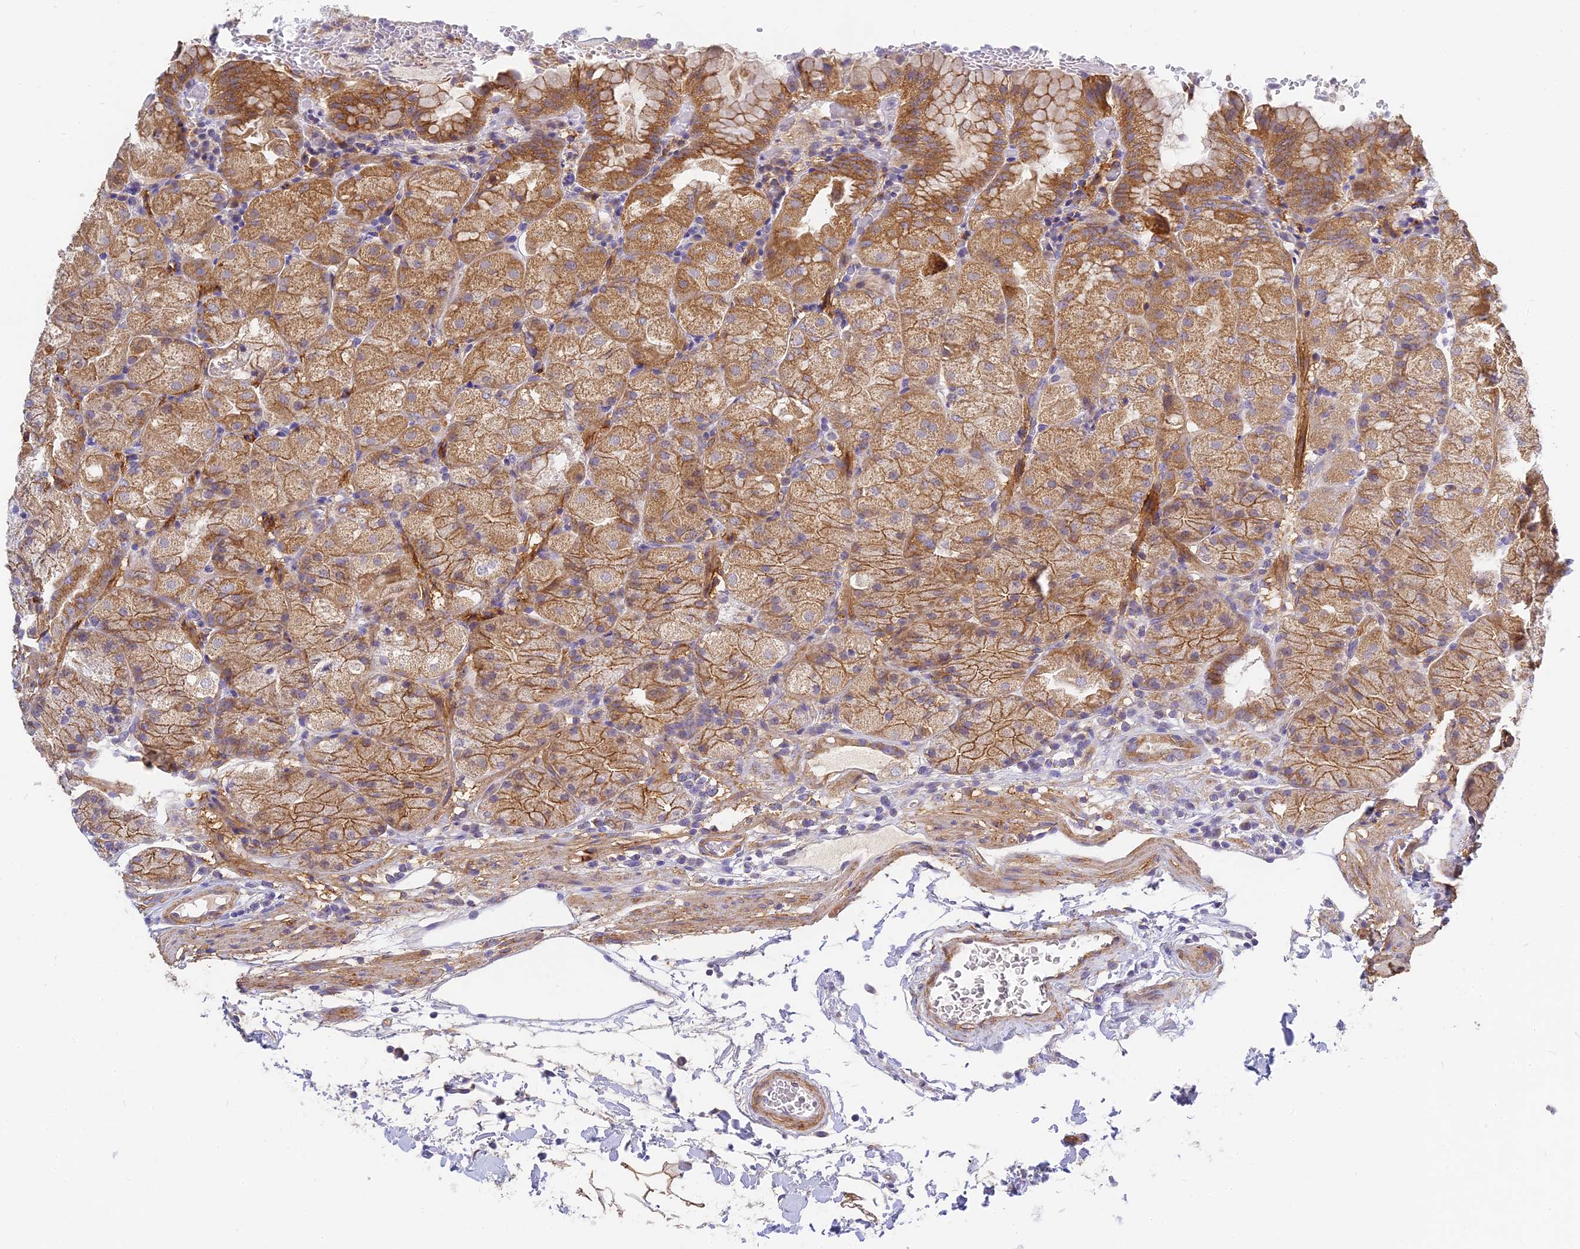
{"staining": {"intensity": "moderate", "quantity": ">75%", "location": "cytoplasmic/membranous"}, "tissue": "stomach", "cell_type": "Glandular cells", "image_type": "normal", "snomed": [{"axis": "morphology", "description": "Normal tissue, NOS"}, {"axis": "topography", "description": "Stomach, upper"}, {"axis": "topography", "description": "Stomach, lower"}], "caption": "Glandular cells display moderate cytoplasmic/membranous positivity in approximately >75% of cells in unremarkable stomach.", "gene": "MRPL15", "patient": {"sex": "male", "age": 62}}